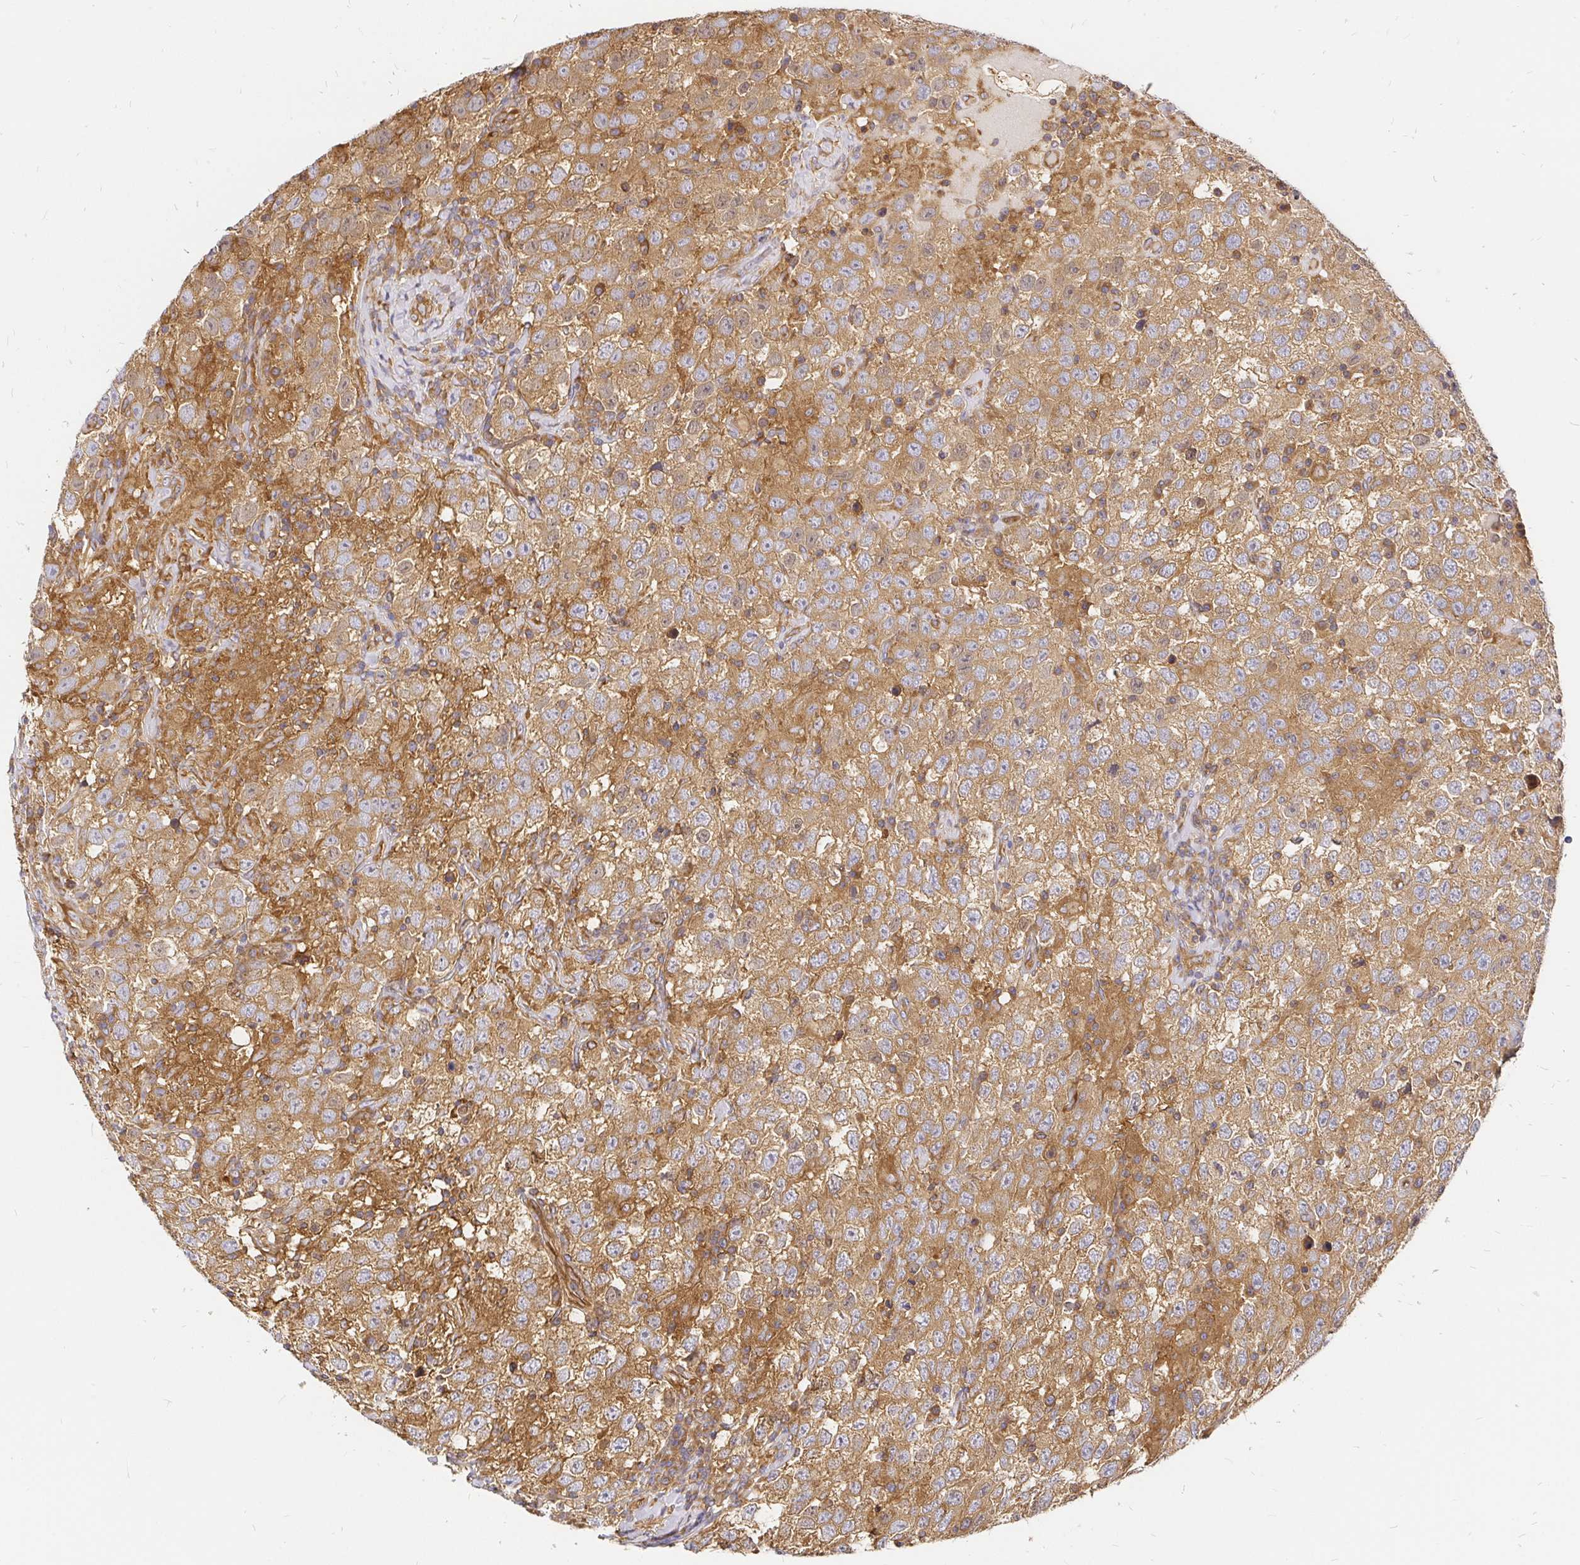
{"staining": {"intensity": "moderate", "quantity": "25%-75%", "location": "cytoplasmic/membranous"}, "tissue": "testis cancer", "cell_type": "Tumor cells", "image_type": "cancer", "snomed": [{"axis": "morphology", "description": "Seminoma, NOS"}, {"axis": "topography", "description": "Testis"}], "caption": "Brown immunohistochemical staining in human seminoma (testis) displays moderate cytoplasmic/membranous staining in about 25%-75% of tumor cells.", "gene": "KIF5B", "patient": {"sex": "male", "age": 41}}